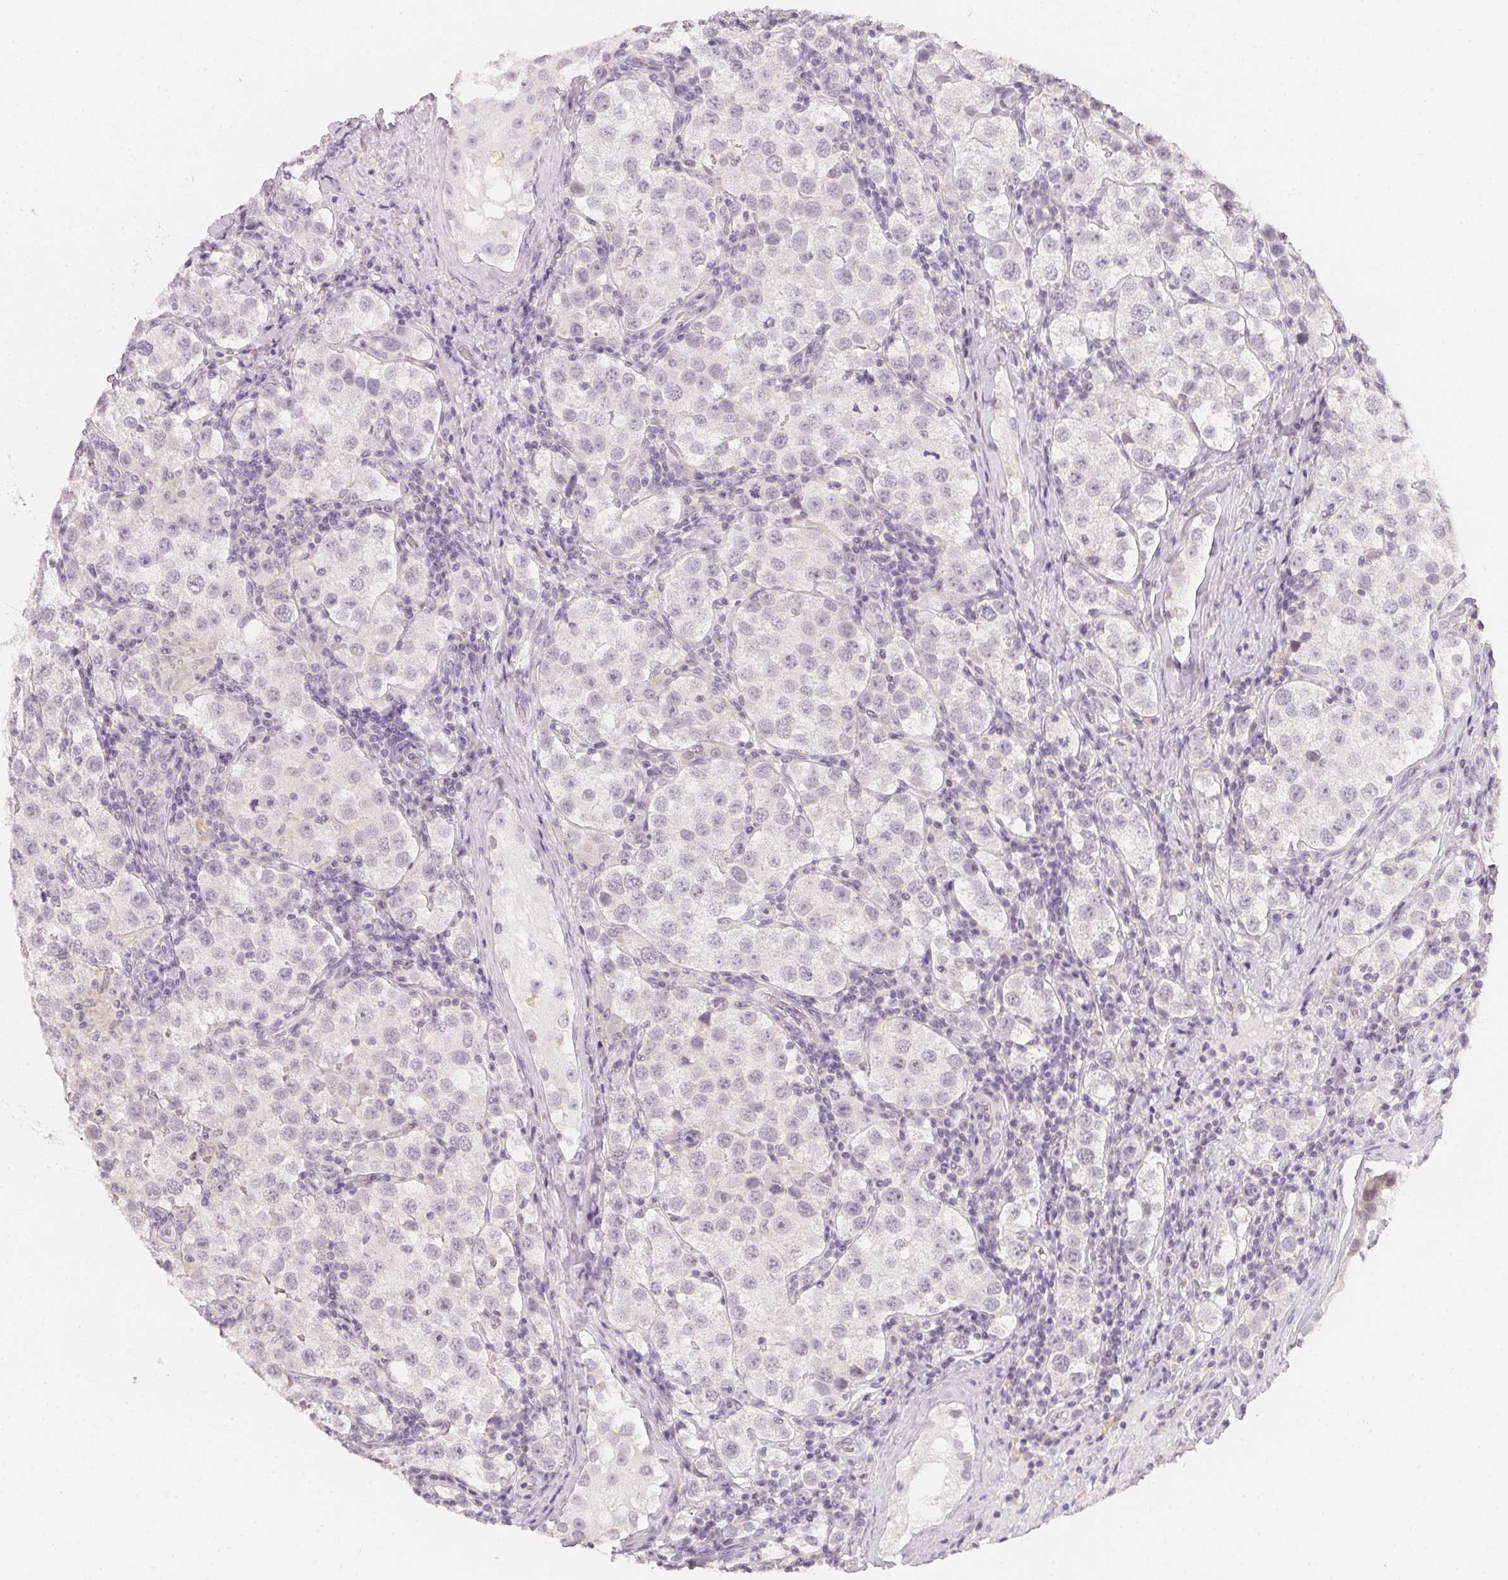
{"staining": {"intensity": "negative", "quantity": "none", "location": "none"}, "tissue": "testis cancer", "cell_type": "Tumor cells", "image_type": "cancer", "snomed": [{"axis": "morphology", "description": "Seminoma, NOS"}, {"axis": "topography", "description": "Testis"}], "caption": "Immunohistochemistry (IHC) photomicrograph of neoplastic tissue: human testis cancer stained with DAB demonstrates no significant protein positivity in tumor cells.", "gene": "CFAP276", "patient": {"sex": "male", "age": 37}}